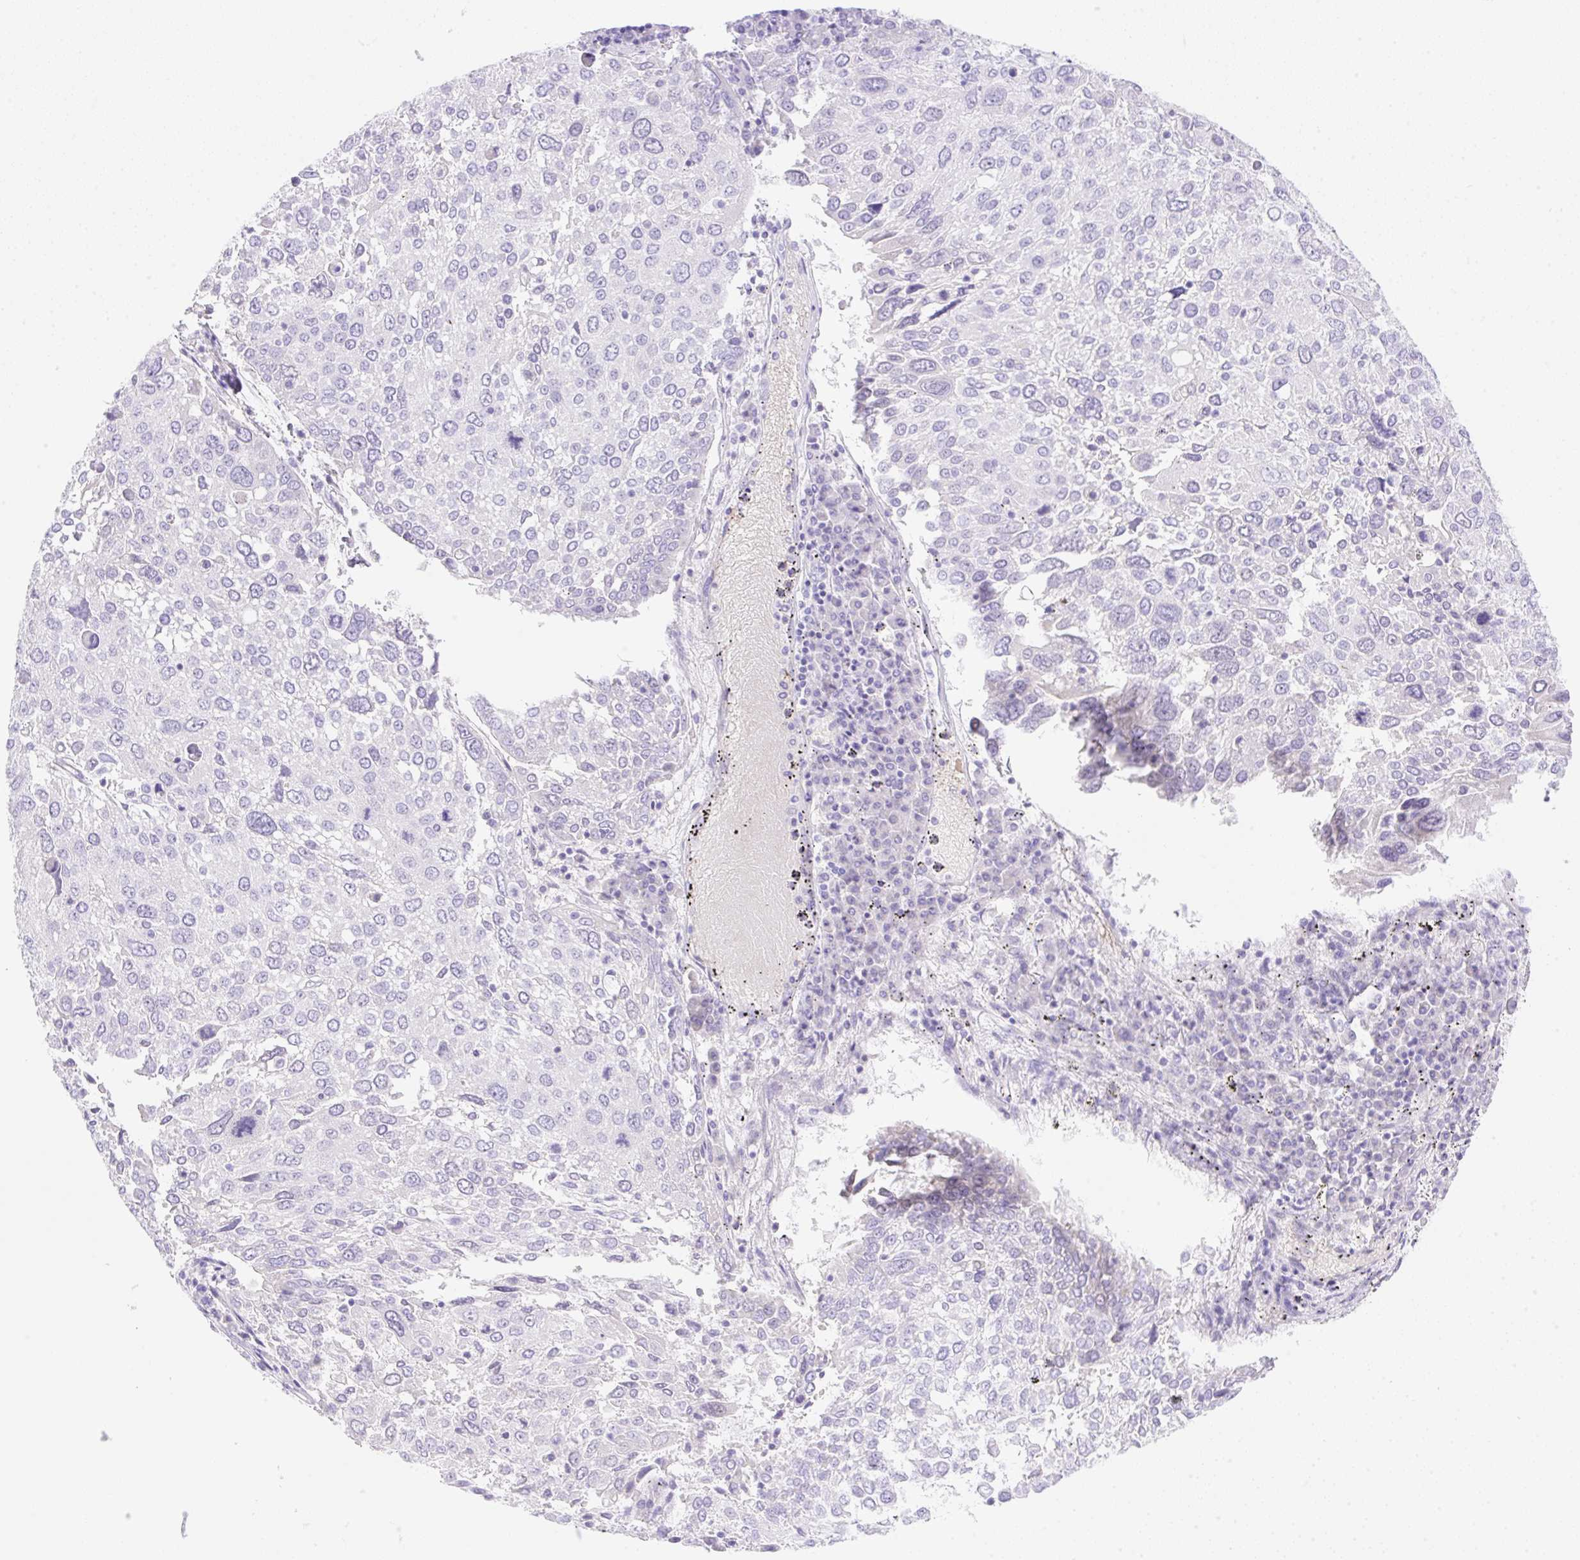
{"staining": {"intensity": "negative", "quantity": "none", "location": "none"}, "tissue": "lung cancer", "cell_type": "Tumor cells", "image_type": "cancer", "snomed": [{"axis": "morphology", "description": "Squamous cell carcinoma, NOS"}, {"axis": "topography", "description": "Lung"}], "caption": "Image shows no protein staining in tumor cells of lung cancer tissue.", "gene": "CDX1", "patient": {"sex": "male", "age": 65}}